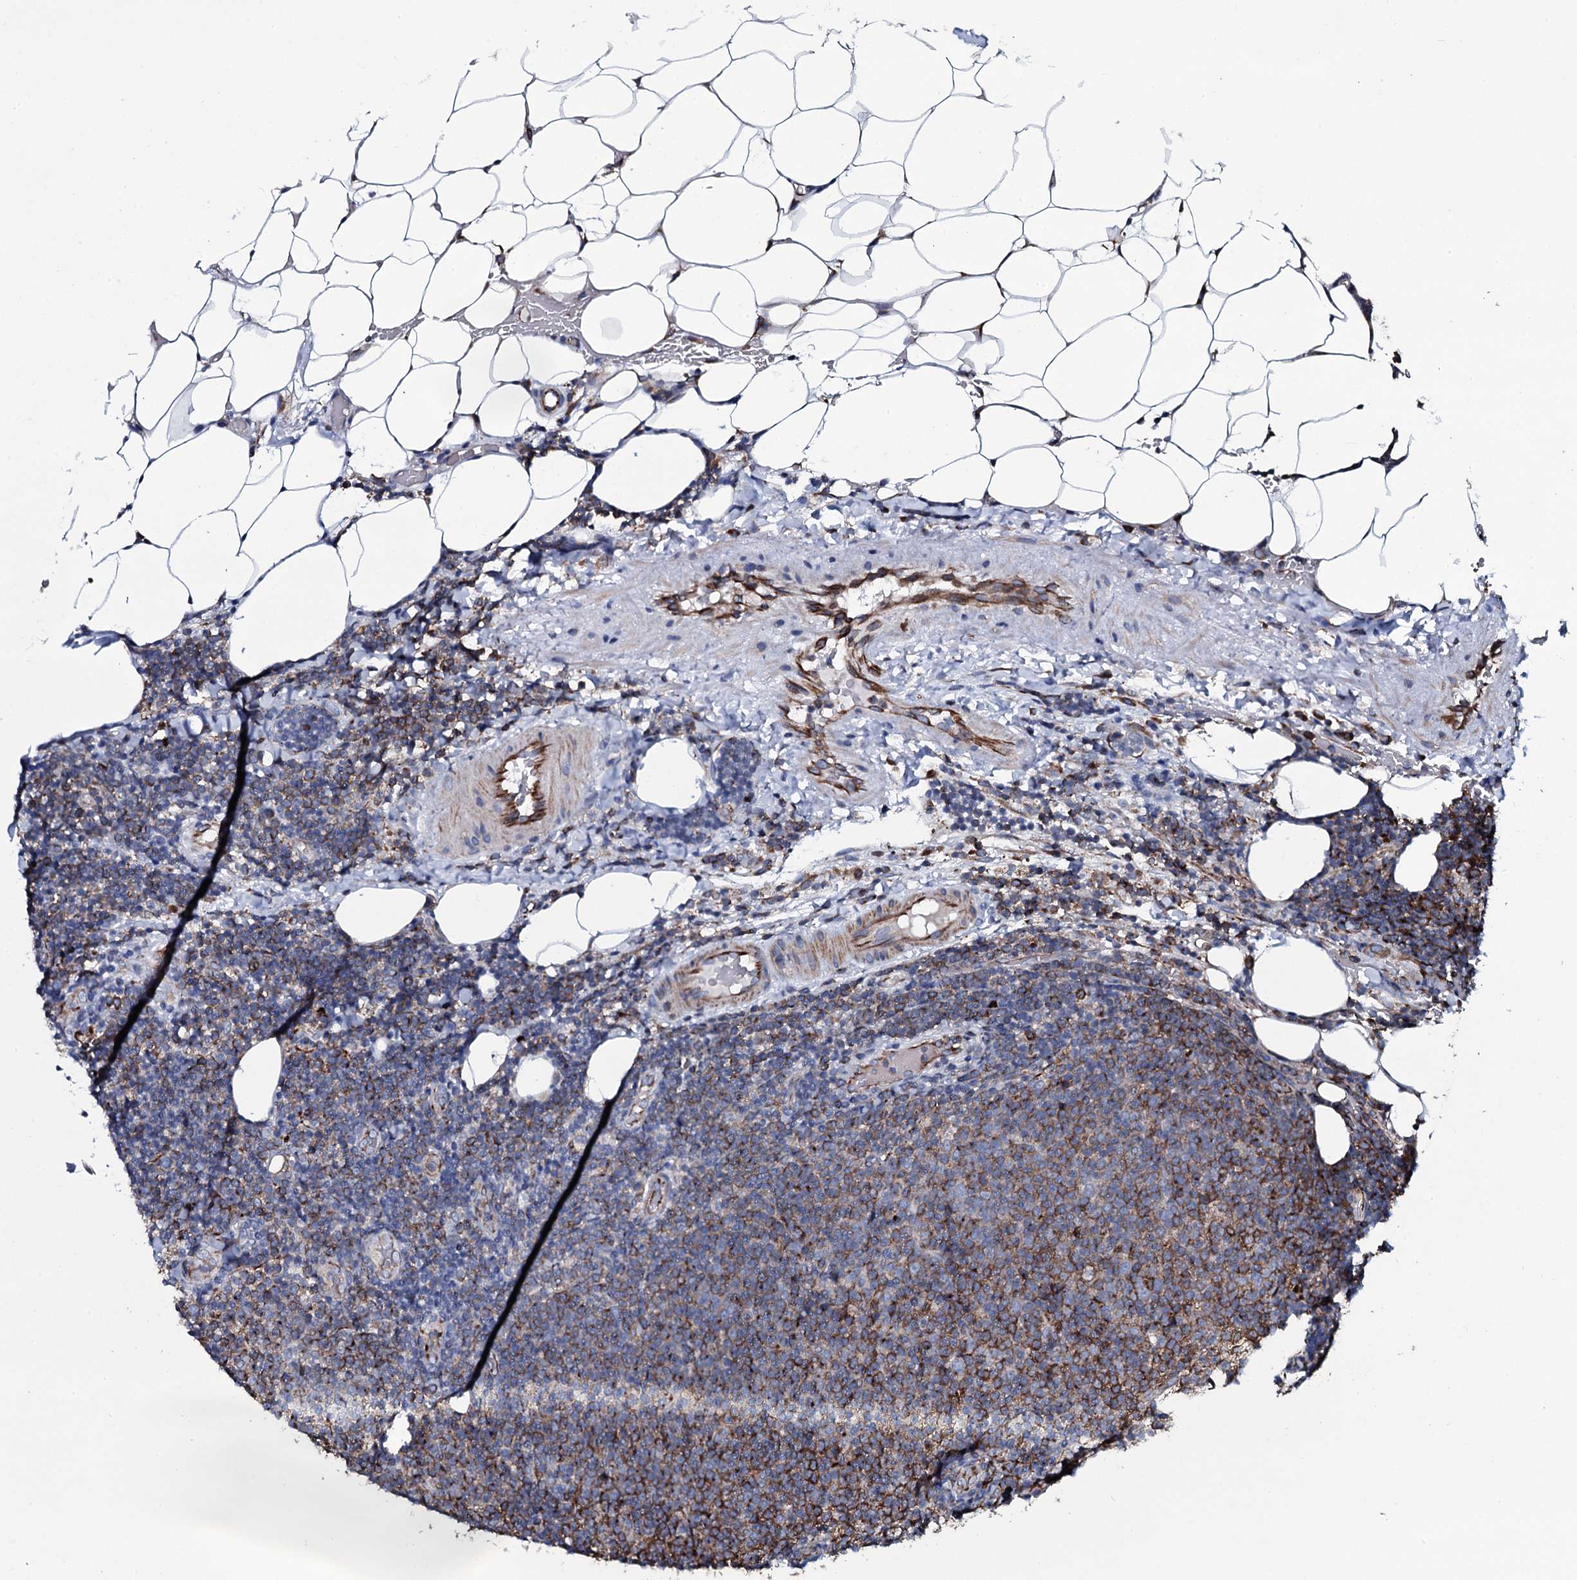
{"staining": {"intensity": "moderate", "quantity": ">75%", "location": "cytoplasmic/membranous"}, "tissue": "lymphoma", "cell_type": "Tumor cells", "image_type": "cancer", "snomed": [{"axis": "morphology", "description": "Malignant lymphoma, non-Hodgkin's type, Low grade"}, {"axis": "topography", "description": "Lymph node"}], "caption": "Moderate cytoplasmic/membranous protein positivity is seen in approximately >75% of tumor cells in malignant lymphoma, non-Hodgkin's type (low-grade). The staining was performed using DAB (3,3'-diaminobenzidine), with brown indicating positive protein expression. Nuclei are stained blue with hematoxylin.", "gene": "VAMP8", "patient": {"sex": "male", "age": 66}}